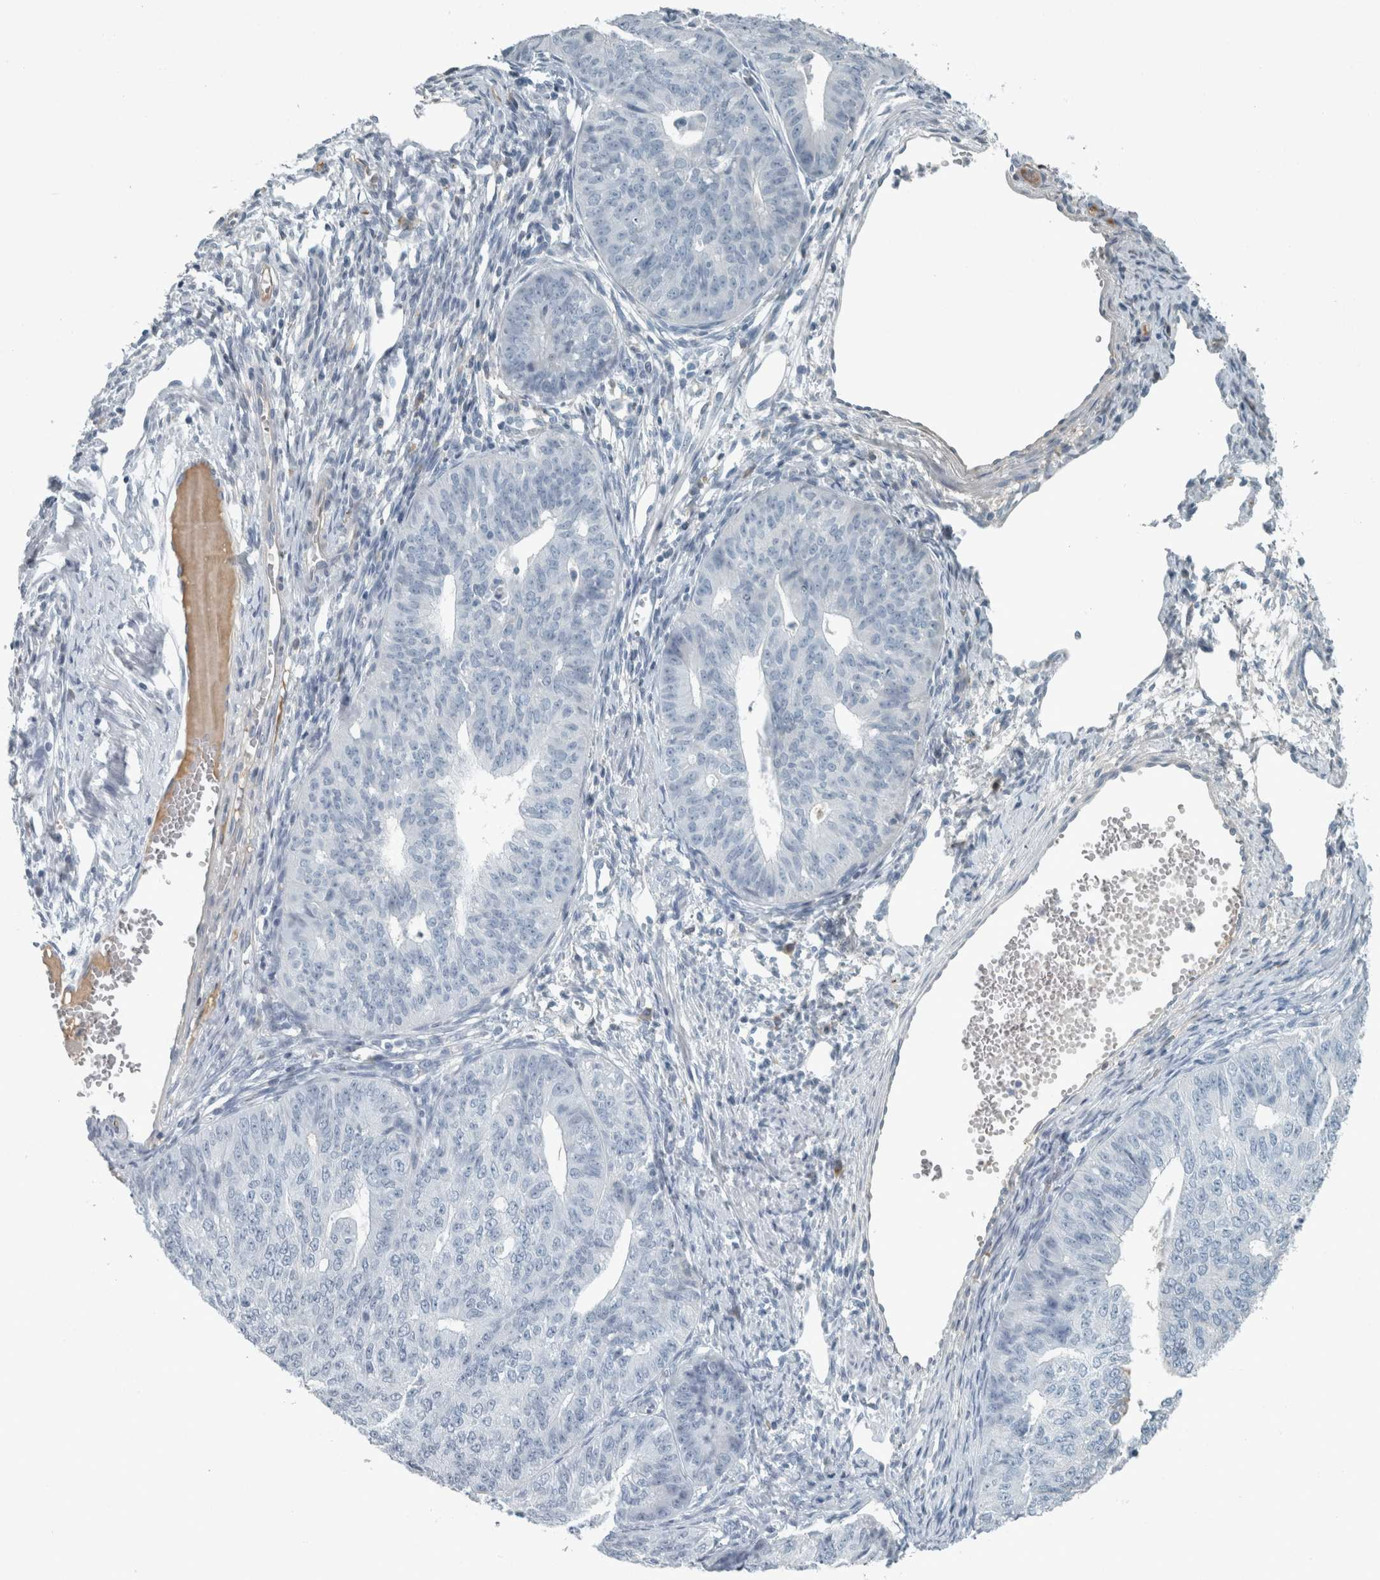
{"staining": {"intensity": "negative", "quantity": "none", "location": "none"}, "tissue": "endometrial cancer", "cell_type": "Tumor cells", "image_type": "cancer", "snomed": [{"axis": "morphology", "description": "Adenocarcinoma, NOS"}, {"axis": "topography", "description": "Endometrium"}], "caption": "Immunohistochemical staining of endometrial cancer (adenocarcinoma) demonstrates no significant staining in tumor cells.", "gene": "CHL1", "patient": {"sex": "female", "age": 32}}